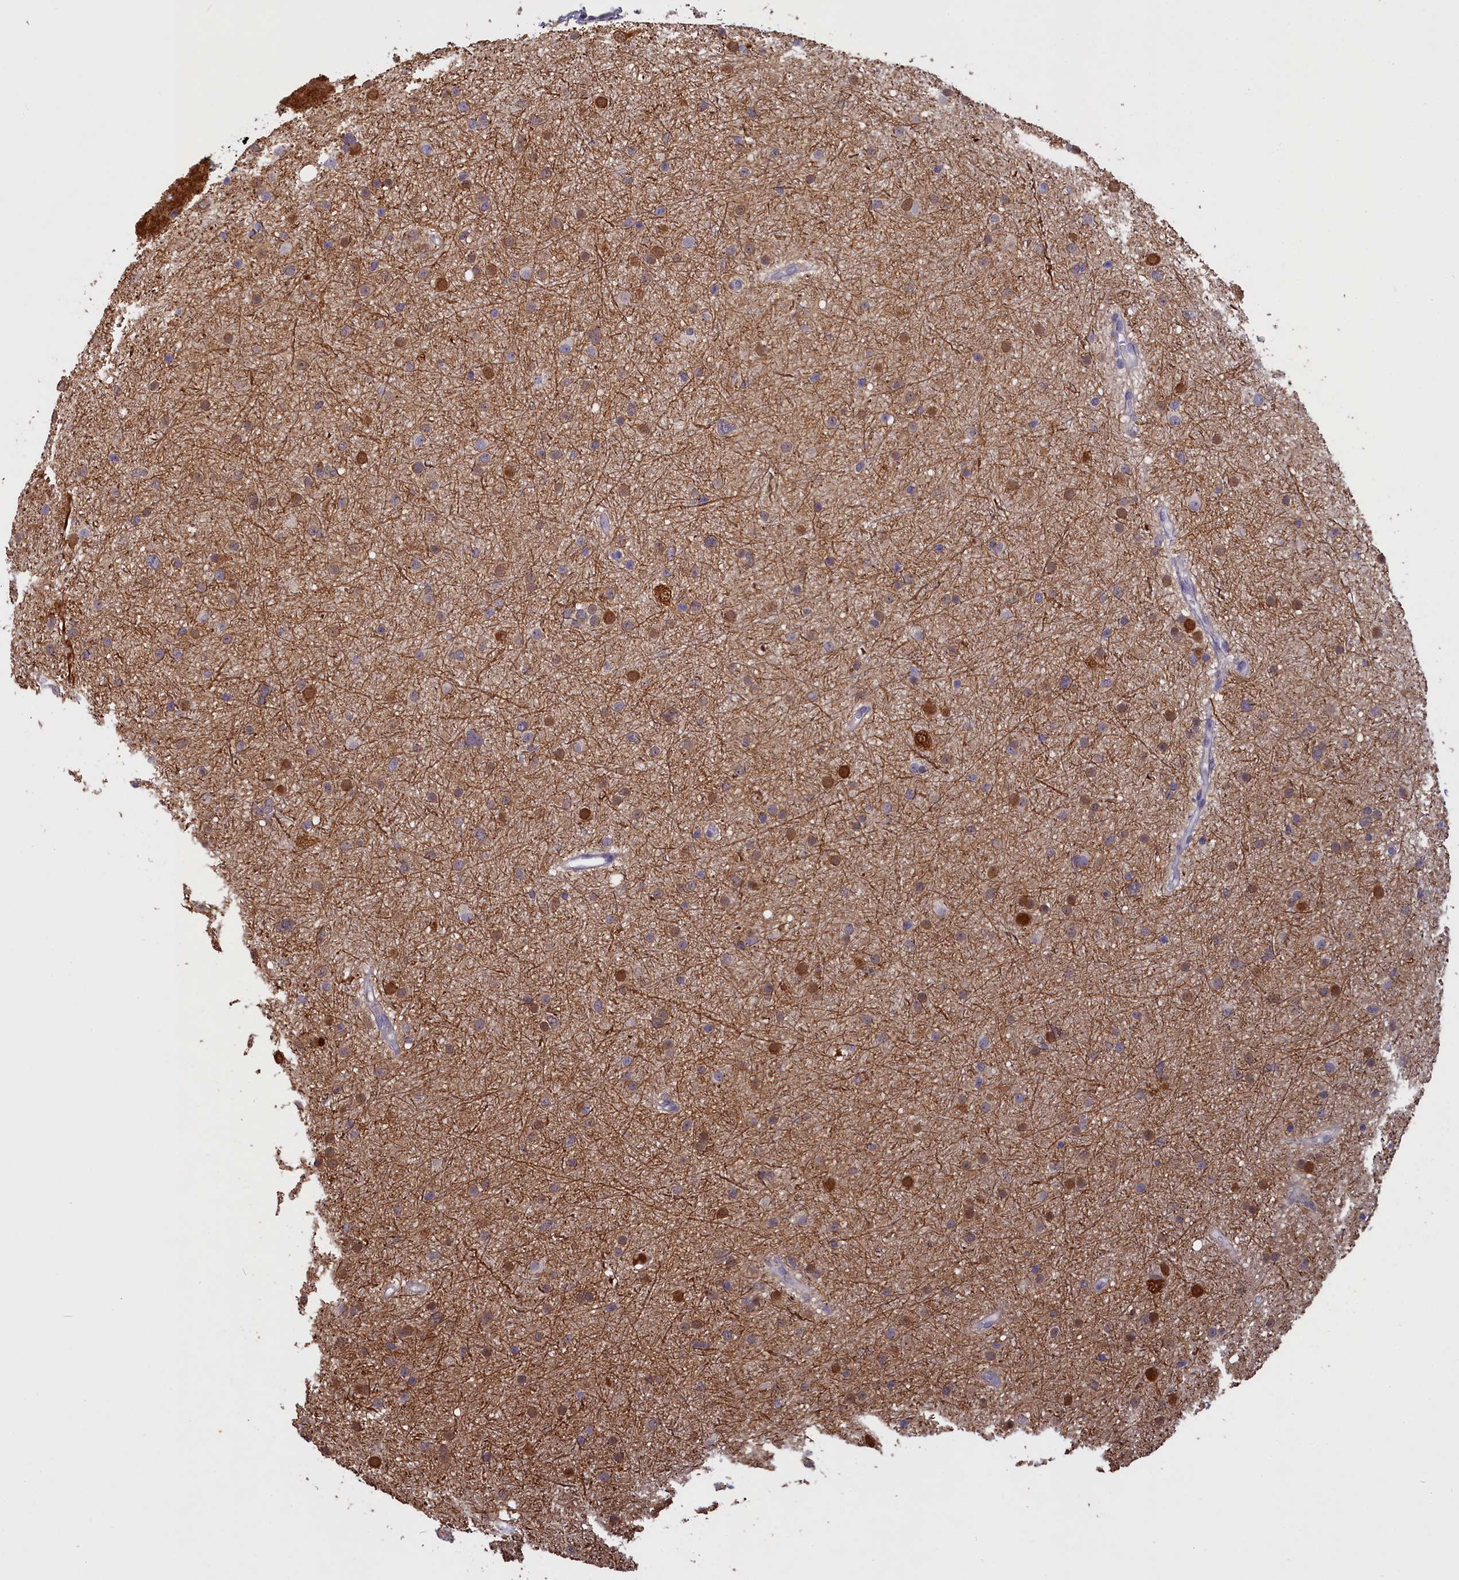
{"staining": {"intensity": "strong", "quantity": "<25%", "location": "cytoplasmic/membranous,nuclear"}, "tissue": "glioma", "cell_type": "Tumor cells", "image_type": "cancer", "snomed": [{"axis": "morphology", "description": "Glioma, malignant, Low grade"}, {"axis": "topography", "description": "Cerebral cortex"}], "caption": "This histopathology image displays glioma stained with immunohistochemistry to label a protein in brown. The cytoplasmic/membranous and nuclear of tumor cells show strong positivity for the protein. Nuclei are counter-stained blue.", "gene": "UCHL3", "patient": {"sex": "female", "age": 39}}